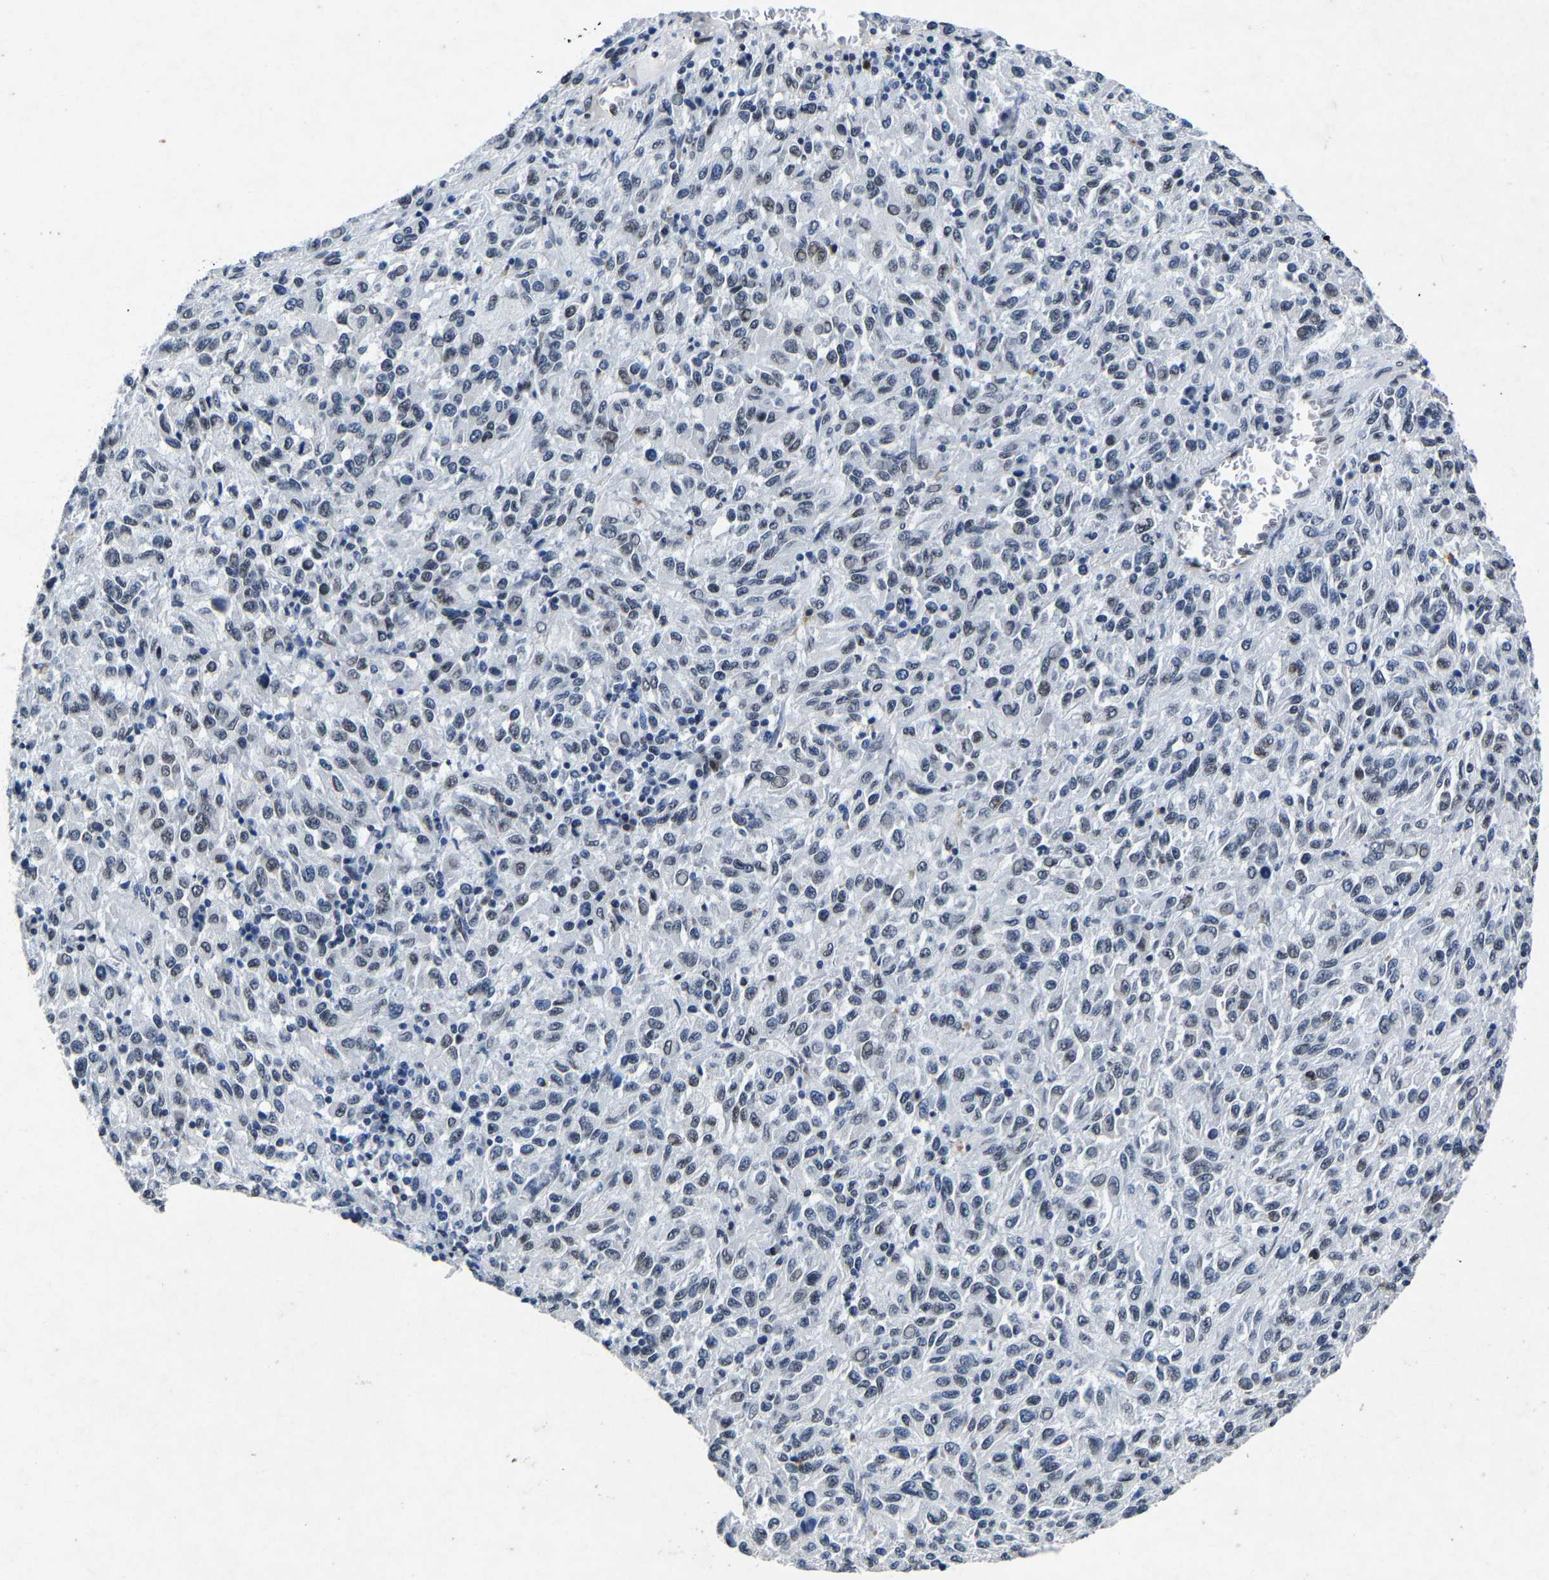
{"staining": {"intensity": "weak", "quantity": "<25%", "location": "nuclear"}, "tissue": "melanoma", "cell_type": "Tumor cells", "image_type": "cancer", "snomed": [{"axis": "morphology", "description": "Malignant melanoma, Metastatic site"}, {"axis": "topography", "description": "Lung"}], "caption": "Immunohistochemistry (IHC) histopathology image of human malignant melanoma (metastatic site) stained for a protein (brown), which reveals no positivity in tumor cells. (DAB immunohistochemistry (IHC) visualized using brightfield microscopy, high magnification).", "gene": "UBN2", "patient": {"sex": "male", "age": 64}}